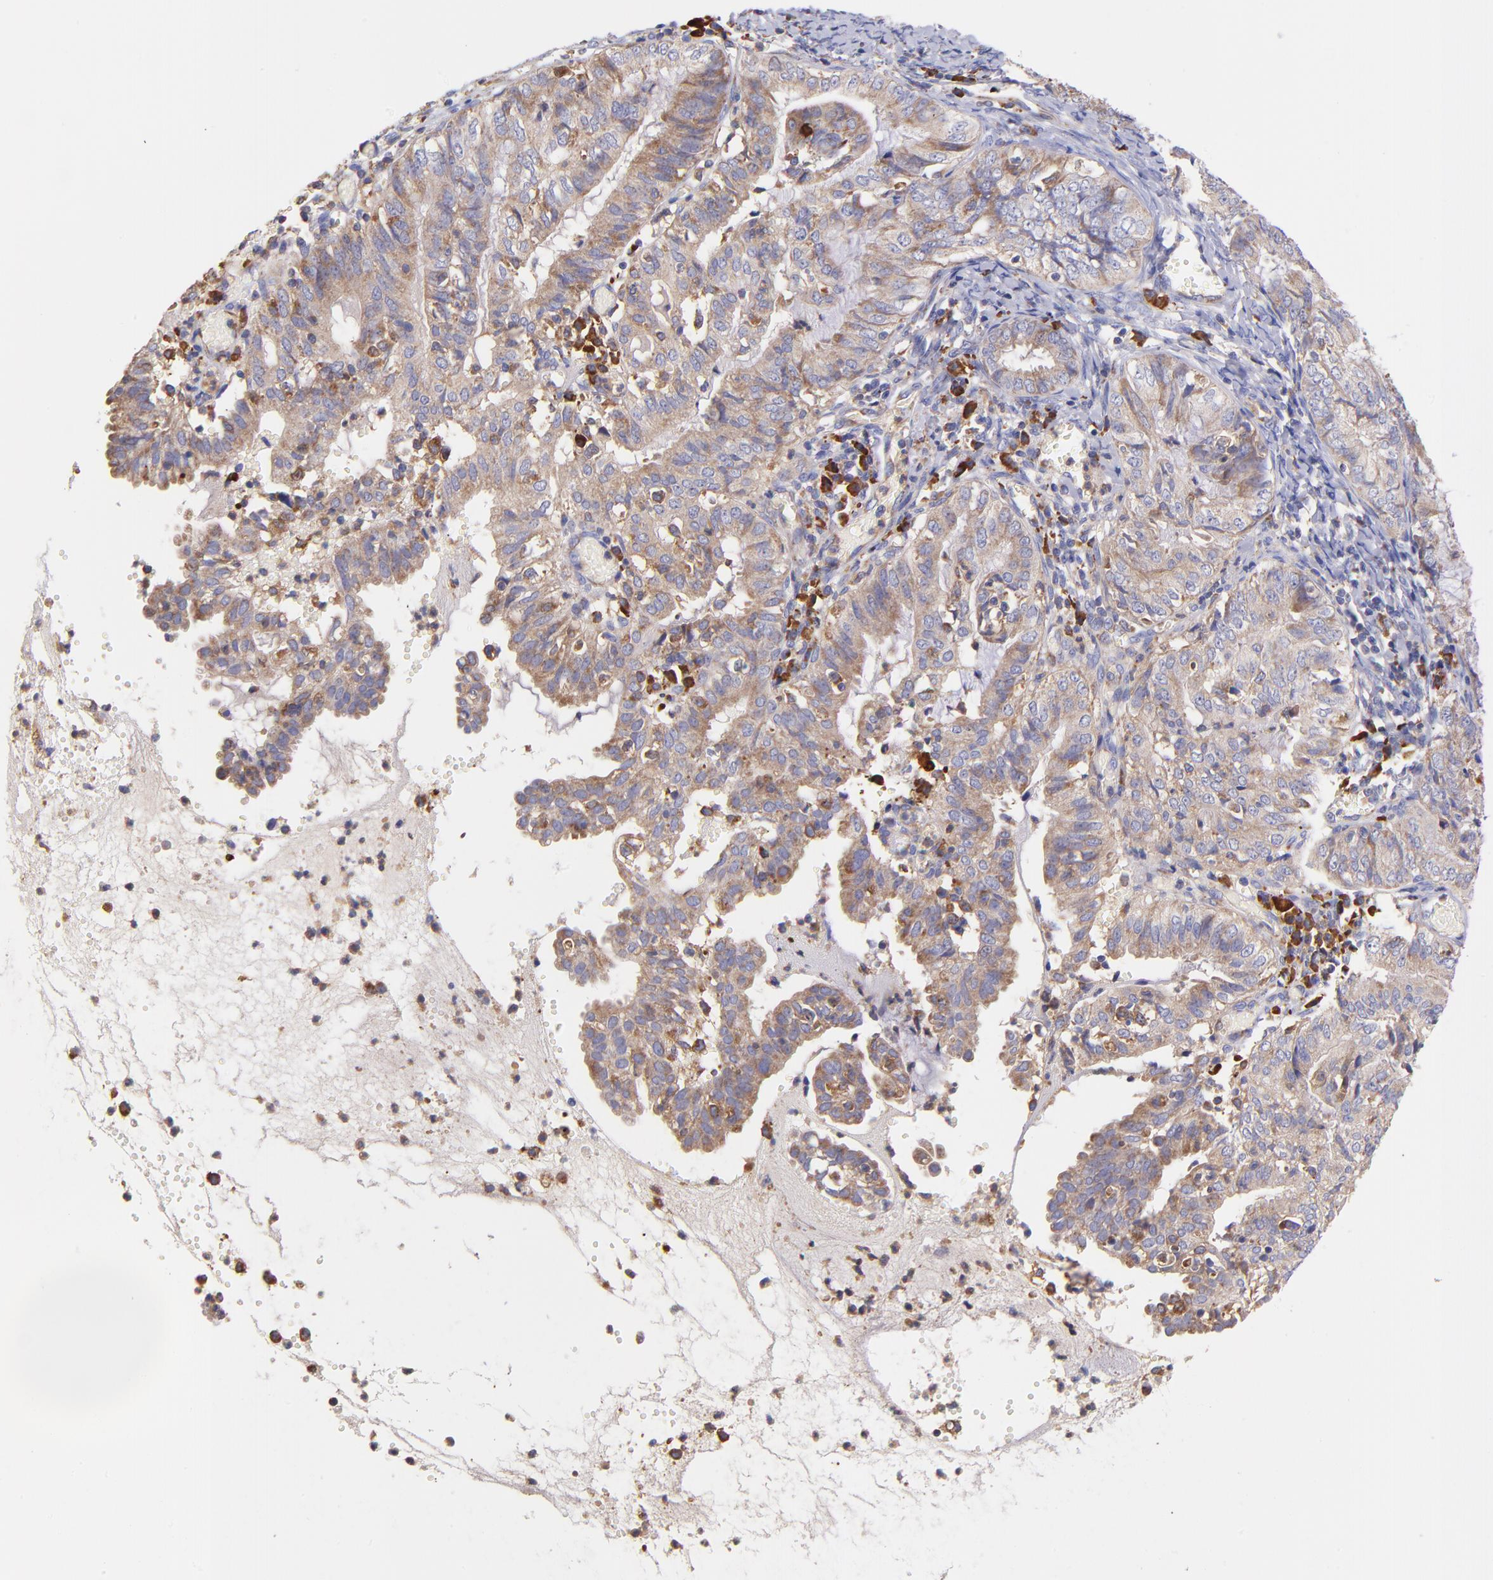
{"staining": {"intensity": "weak", "quantity": ">75%", "location": "cytoplasmic/membranous"}, "tissue": "endometrial cancer", "cell_type": "Tumor cells", "image_type": "cancer", "snomed": [{"axis": "morphology", "description": "Adenocarcinoma, NOS"}, {"axis": "topography", "description": "Endometrium"}], "caption": "This is a photomicrograph of immunohistochemistry (IHC) staining of endometrial cancer, which shows weak positivity in the cytoplasmic/membranous of tumor cells.", "gene": "PREX1", "patient": {"sex": "female", "age": 66}}